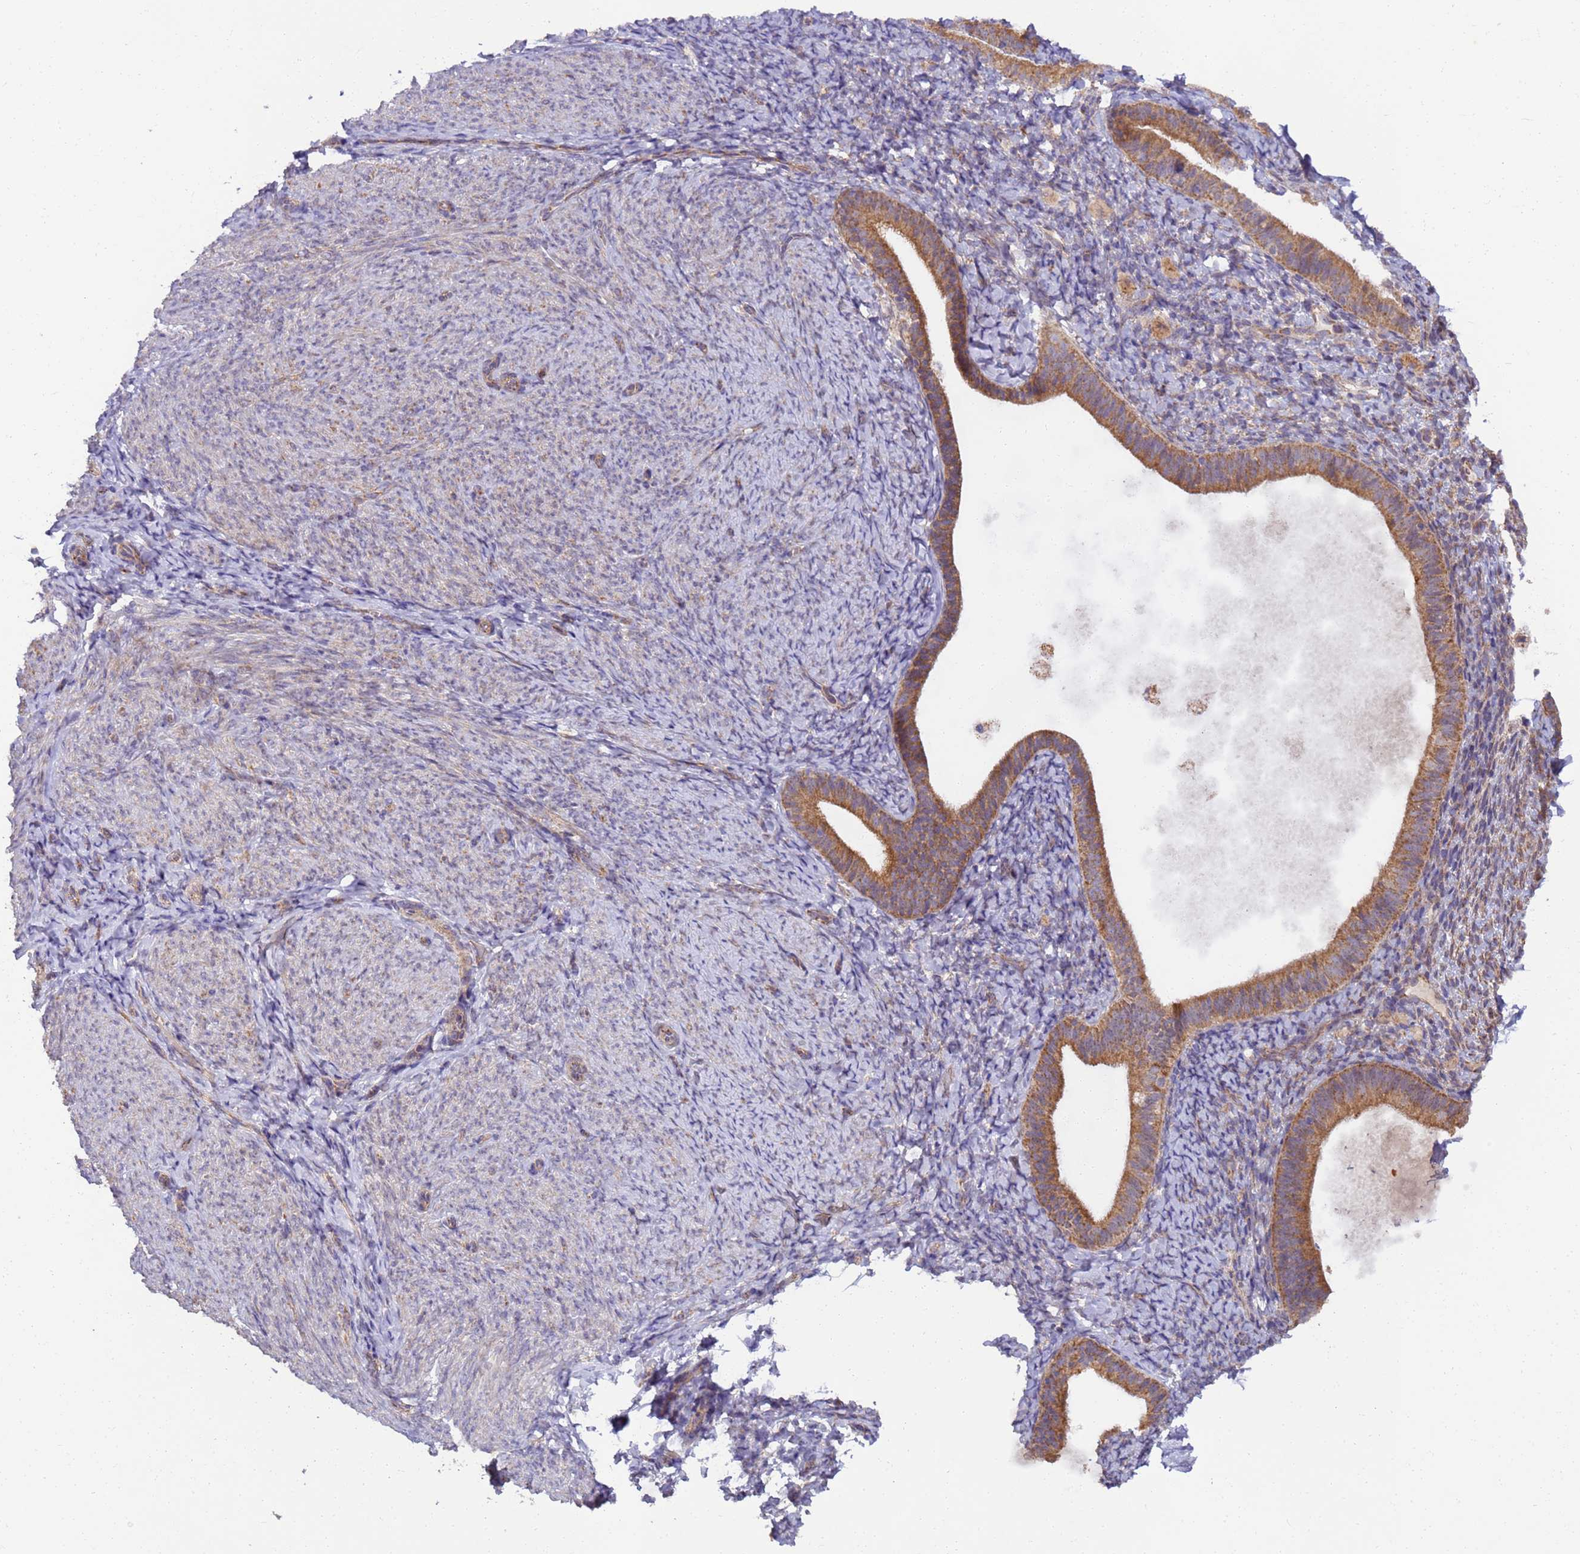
{"staining": {"intensity": "negative", "quantity": "none", "location": "none"}, "tissue": "endometrium", "cell_type": "Cells in endometrial stroma", "image_type": "normal", "snomed": [{"axis": "morphology", "description": "Normal tissue, NOS"}, {"axis": "topography", "description": "Endometrium"}], "caption": "Immunohistochemistry of benign endometrium displays no expression in cells in endometrial stroma. (Immunohistochemistry (ihc), brightfield microscopy, high magnification).", "gene": "RAPGEF3", "patient": {"sex": "female", "age": 65}}